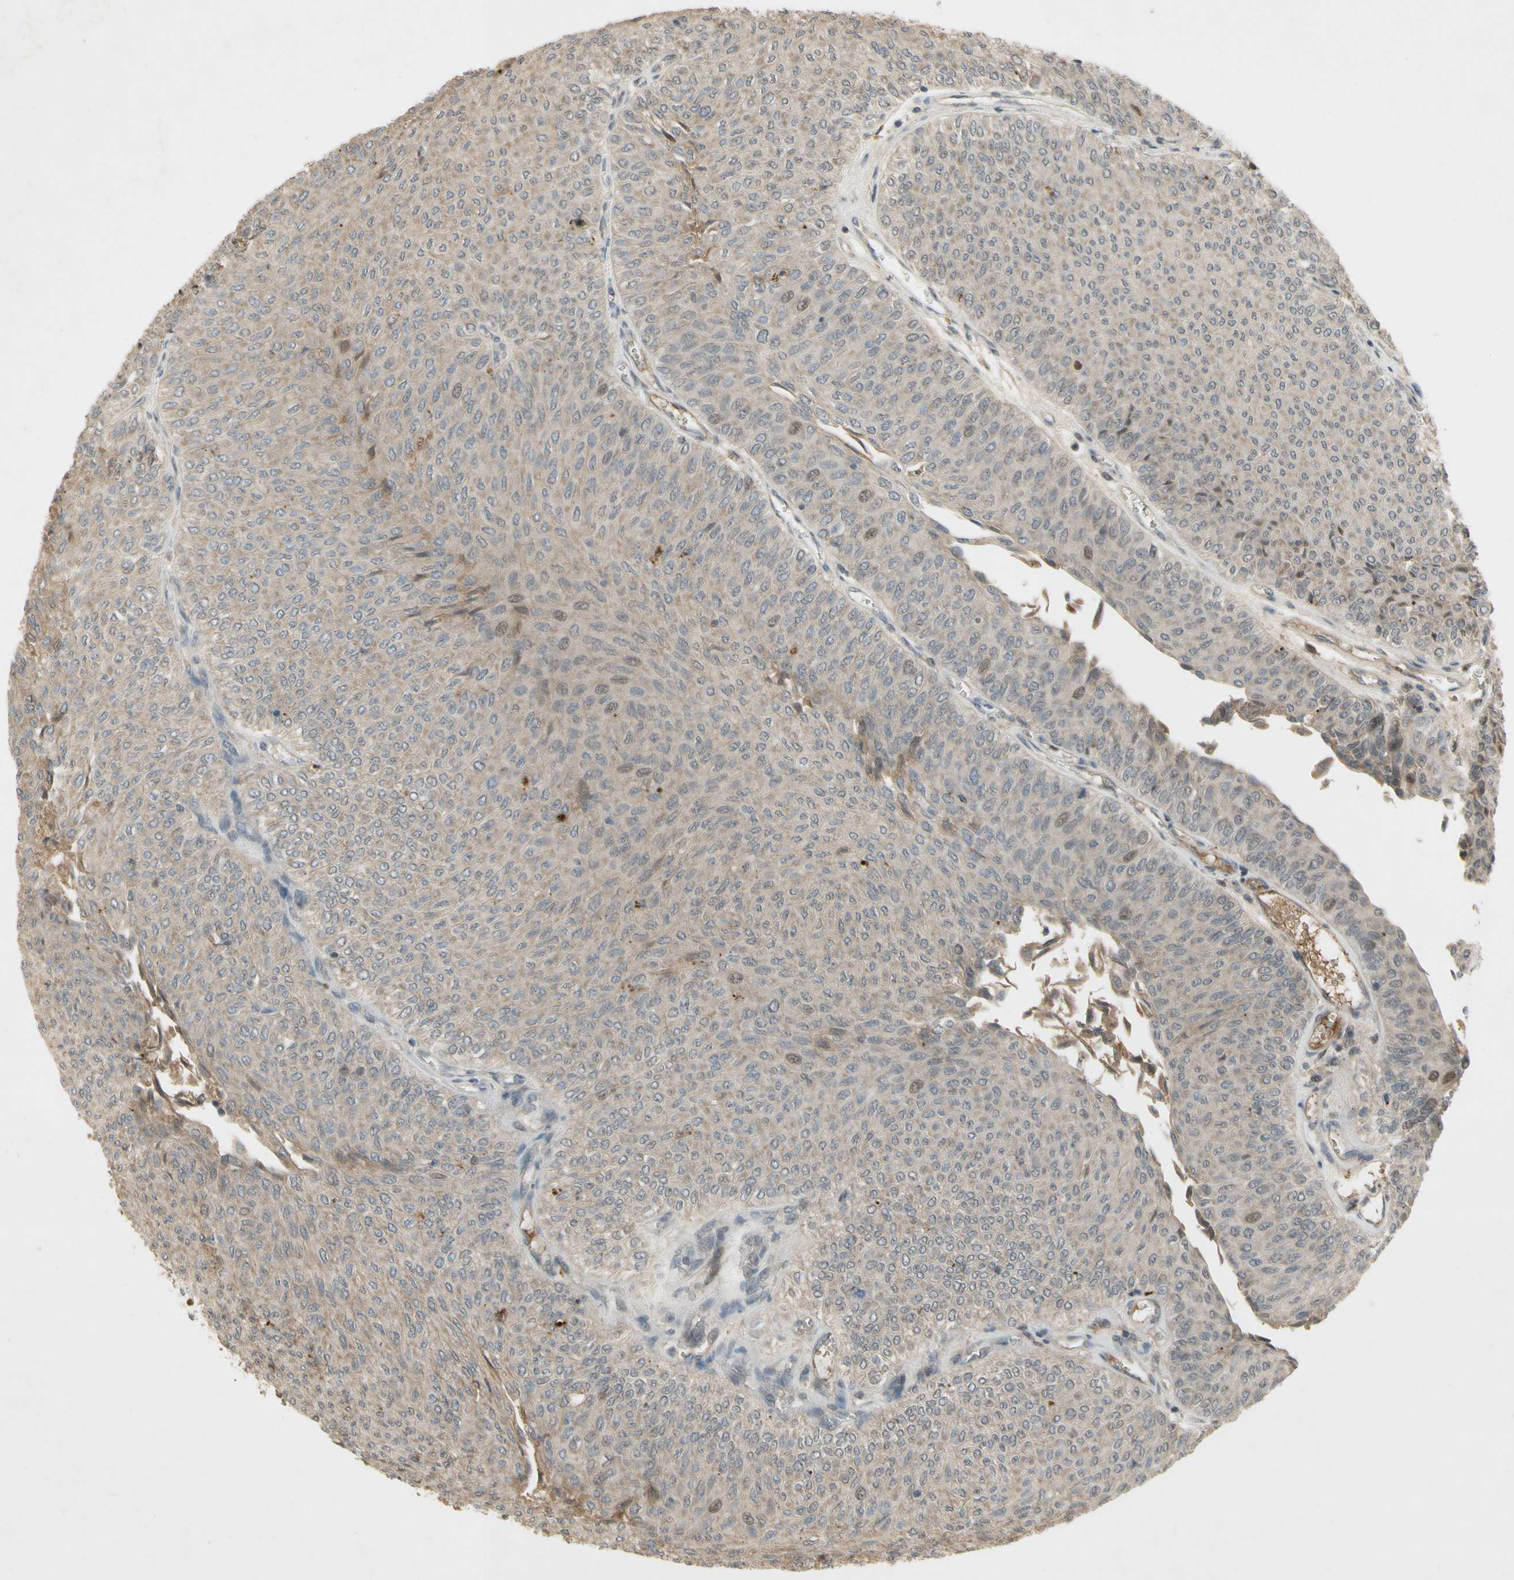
{"staining": {"intensity": "weak", "quantity": "25%-75%", "location": "cytoplasmic/membranous"}, "tissue": "urothelial cancer", "cell_type": "Tumor cells", "image_type": "cancer", "snomed": [{"axis": "morphology", "description": "Urothelial carcinoma, Low grade"}, {"axis": "topography", "description": "Urinary bladder"}], "caption": "Protein expression analysis of low-grade urothelial carcinoma shows weak cytoplasmic/membranous positivity in approximately 25%-75% of tumor cells.", "gene": "NRG4", "patient": {"sex": "male", "age": 78}}